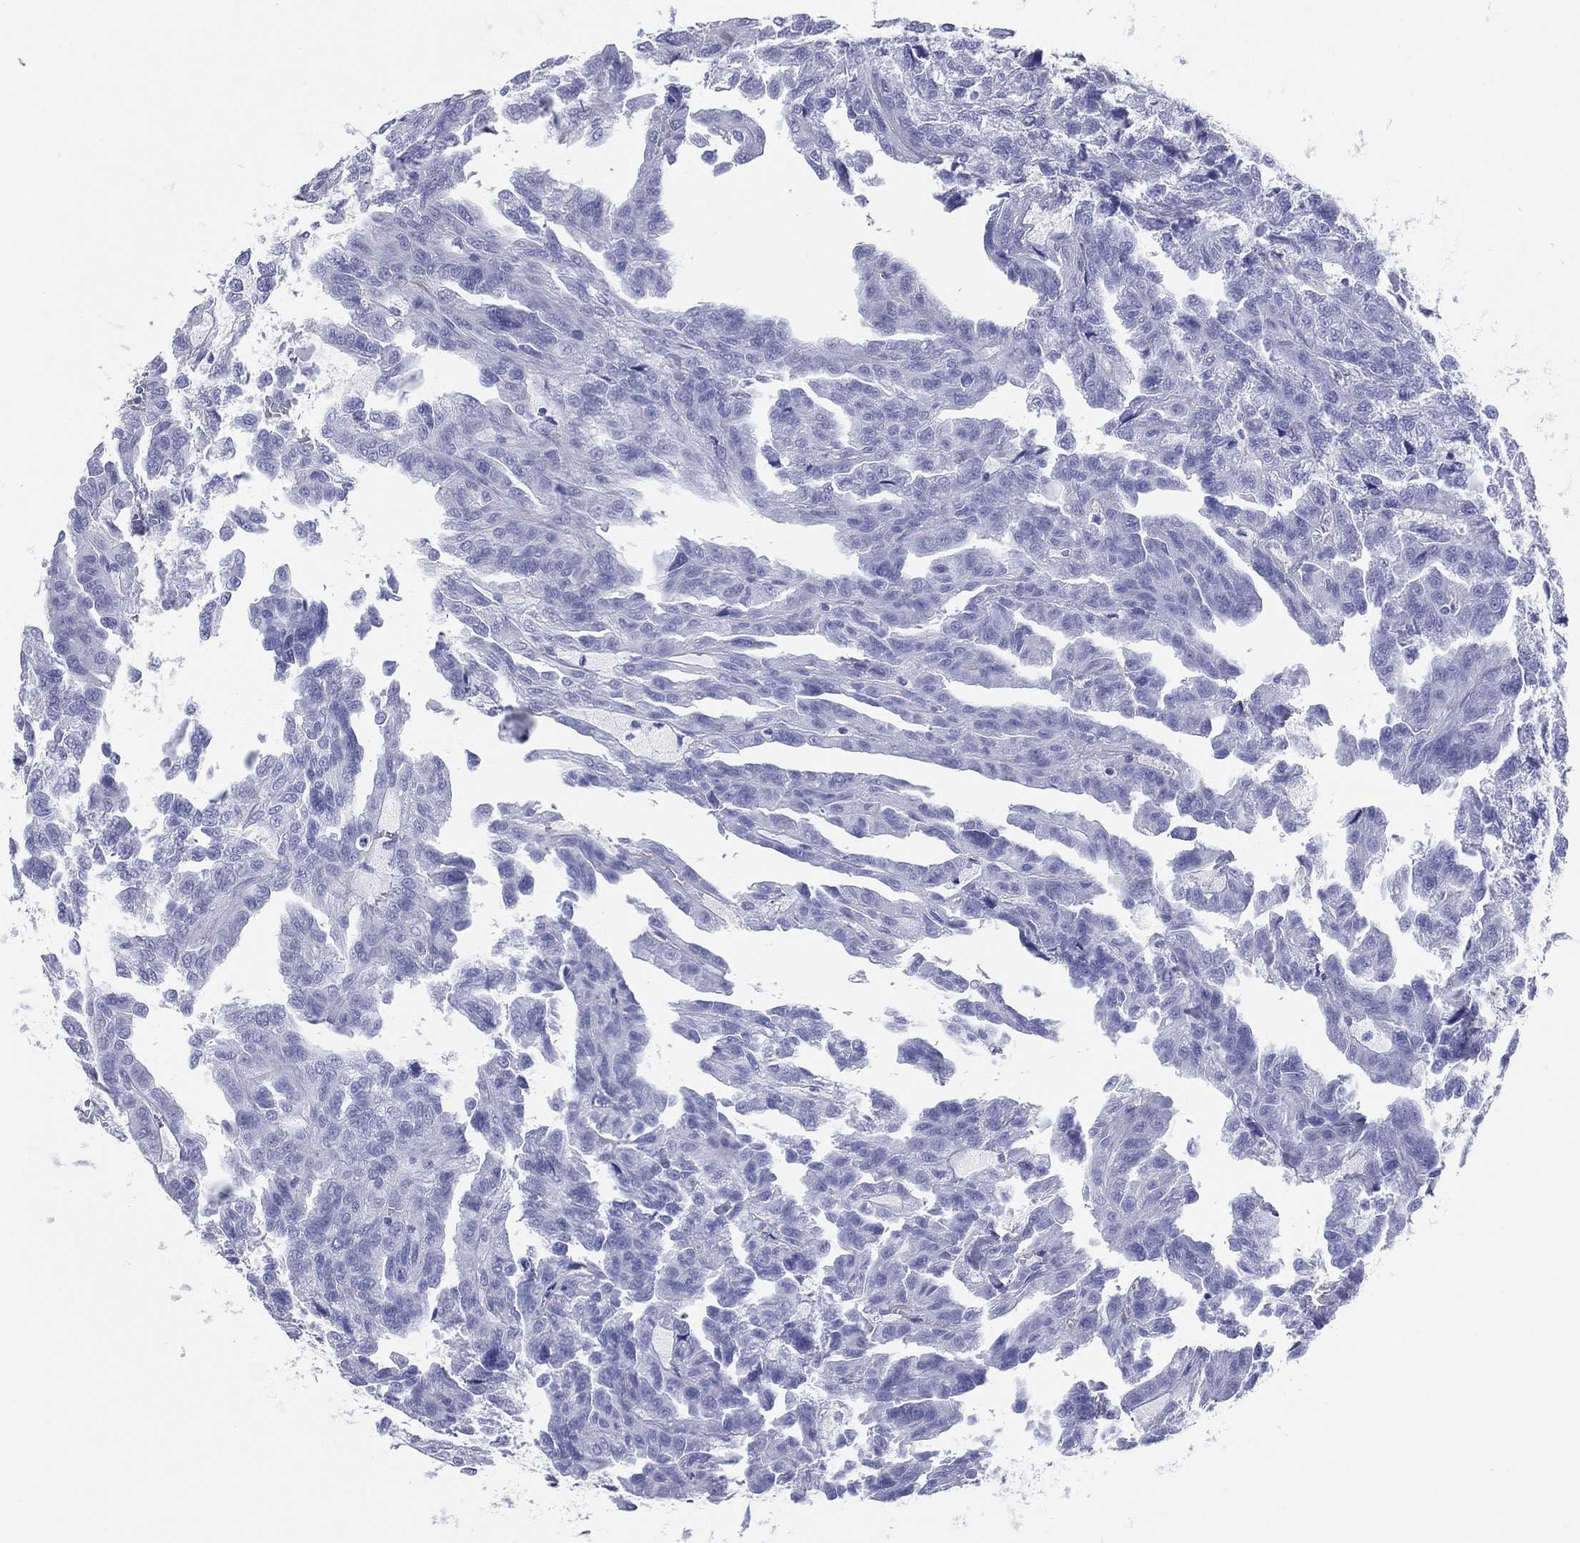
{"staining": {"intensity": "negative", "quantity": "none", "location": "none"}, "tissue": "renal cancer", "cell_type": "Tumor cells", "image_type": "cancer", "snomed": [{"axis": "morphology", "description": "Adenocarcinoma, NOS"}, {"axis": "topography", "description": "Kidney"}], "caption": "High magnification brightfield microscopy of adenocarcinoma (renal) stained with DAB (3,3'-diaminobenzidine) (brown) and counterstained with hematoxylin (blue): tumor cells show no significant staining.", "gene": "CD79A", "patient": {"sex": "male", "age": 79}}